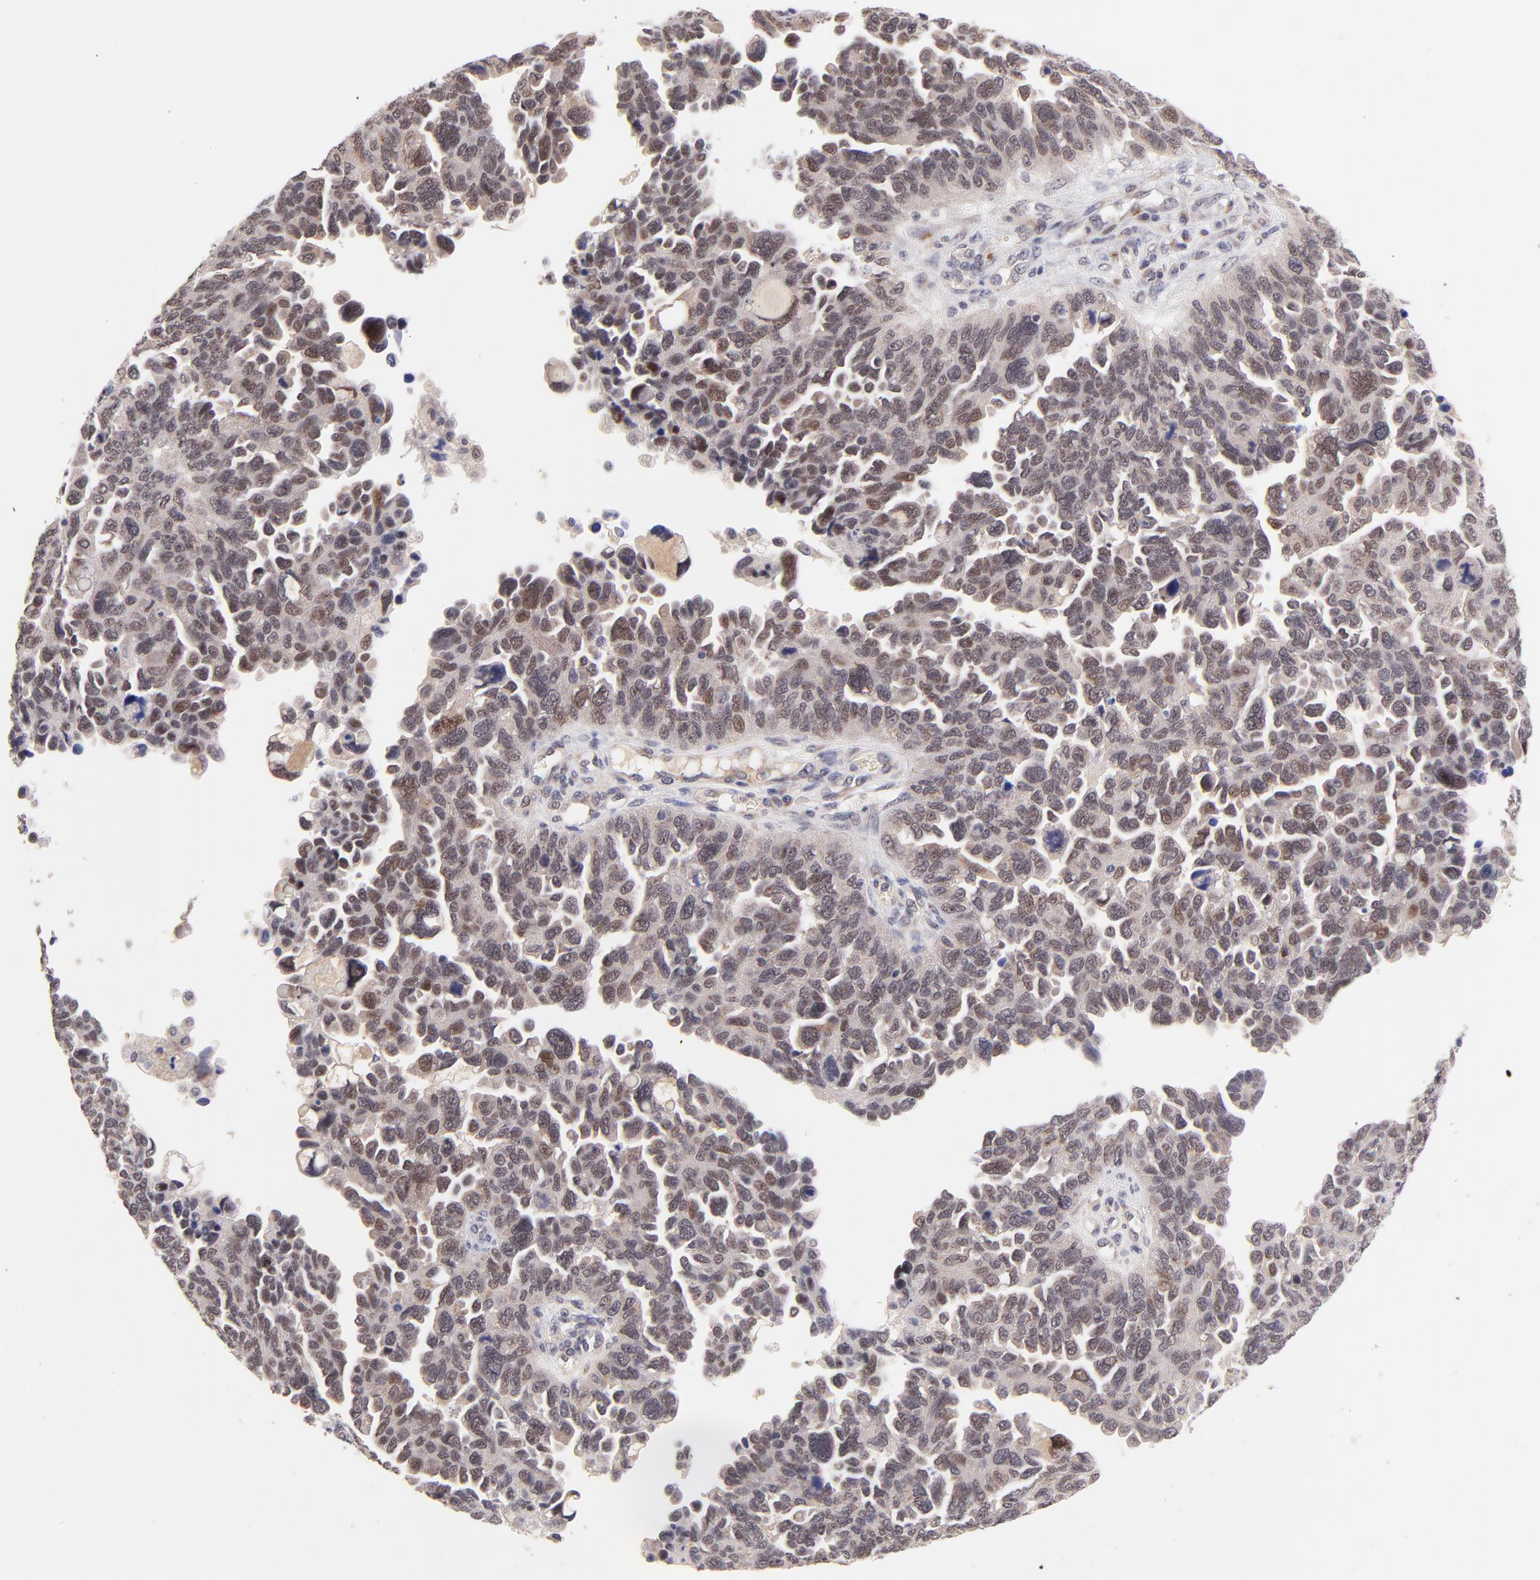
{"staining": {"intensity": "moderate", "quantity": "25%-75%", "location": "nuclear"}, "tissue": "ovarian cancer", "cell_type": "Tumor cells", "image_type": "cancer", "snomed": [{"axis": "morphology", "description": "Cystadenocarcinoma, serous, NOS"}, {"axis": "topography", "description": "Ovary"}], "caption": "Moderate nuclear staining for a protein is seen in about 25%-75% of tumor cells of ovarian serous cystadenocarcinoma using IHC.", "gene": "MED12", "patient": {"sex": "female", "age": 64}}